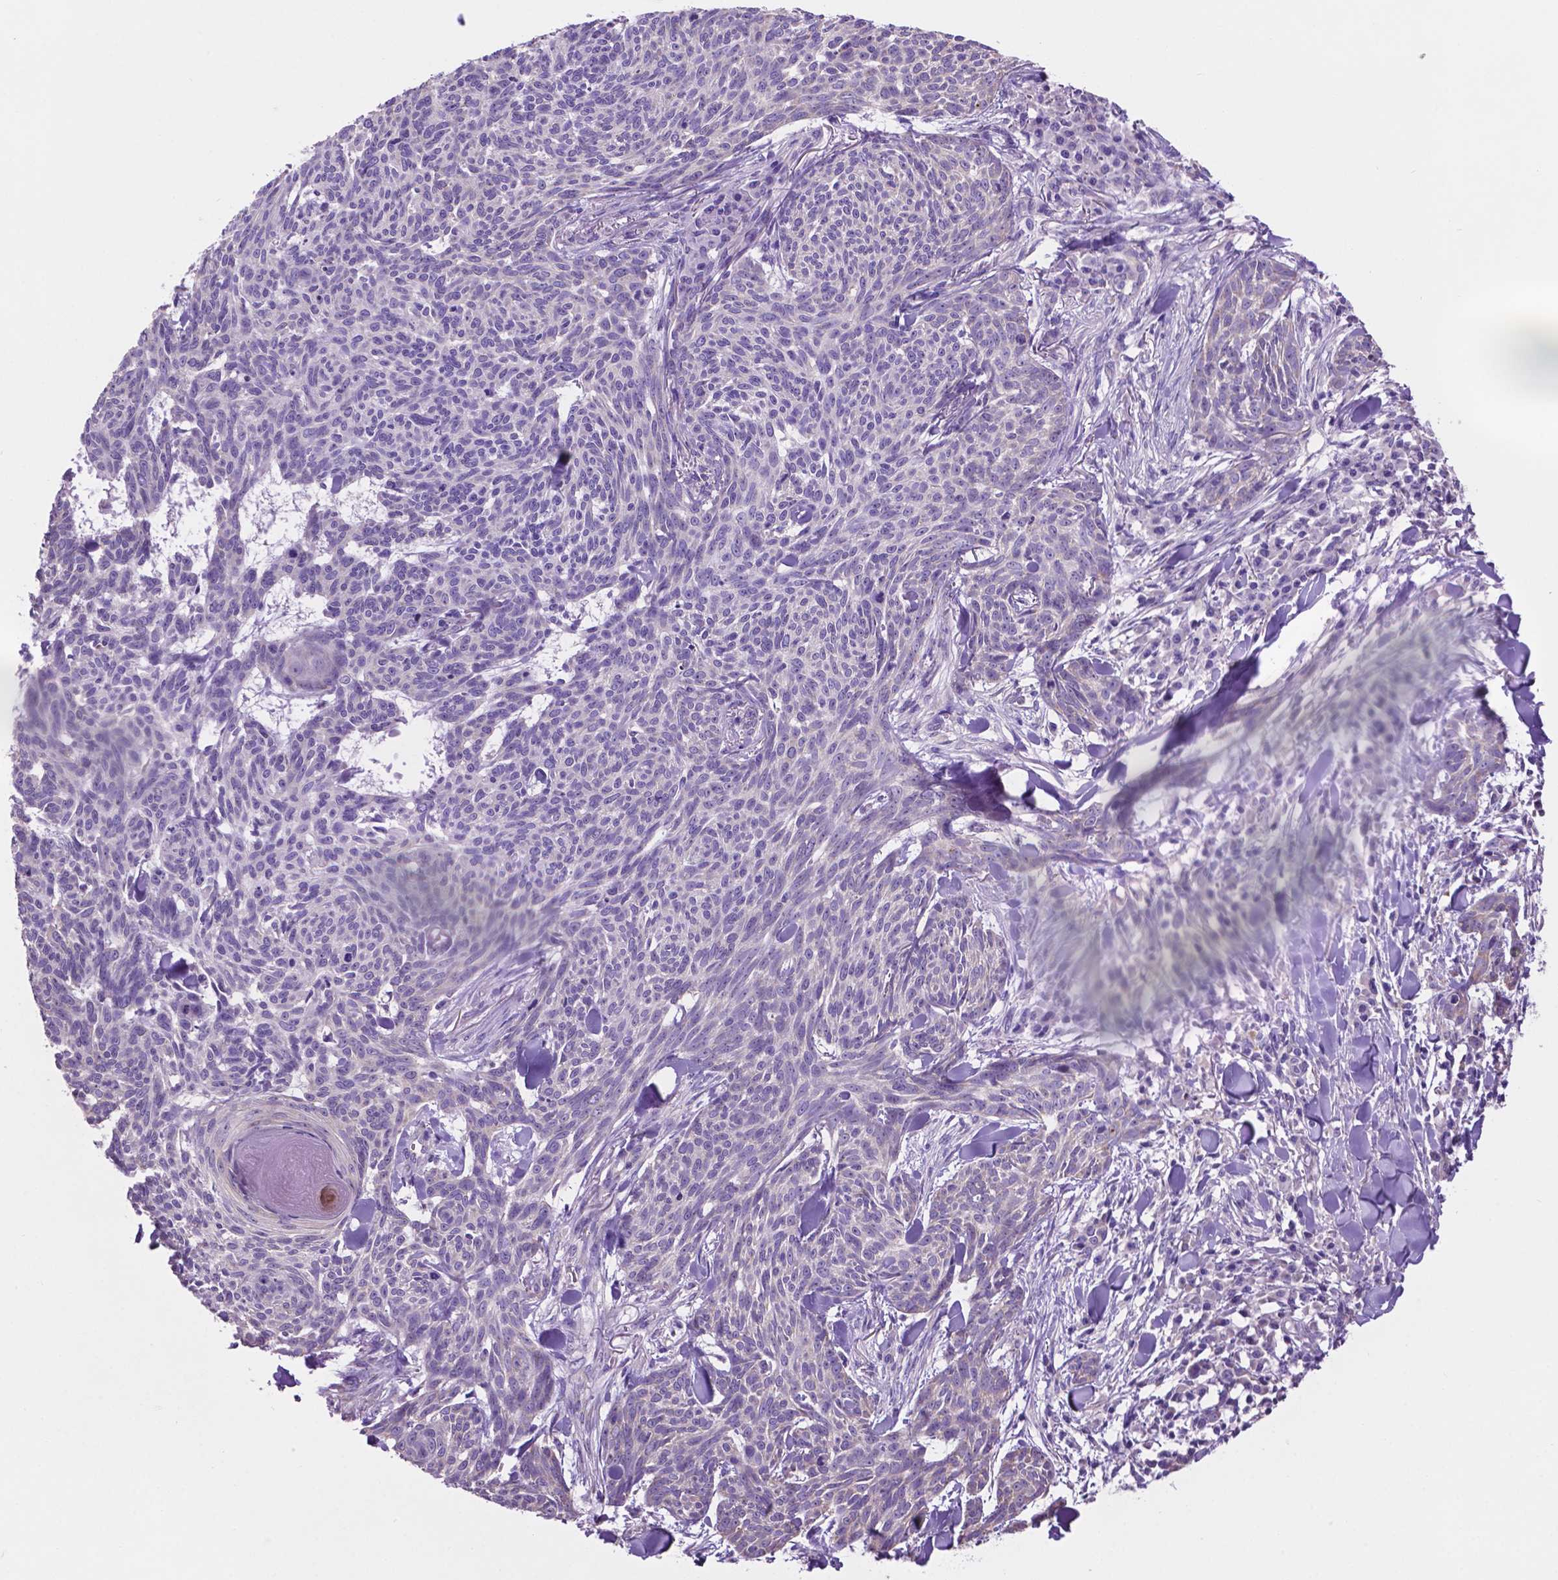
{"staining": {"intensity": "negative", "quantity": "none", "location": "none"}, "tissue": "skin cancer", "cell_type": "Tumor cells", "image_type": "cancer", "snomed": [{"axis": "morphology", "description": "Basal cell carcinoma"}, {"axis": "topography", "description": "Skin"}], "caption": "High power microscopy image of an IHC photomicrograph of skin cancer (basal cell carcinoma), revealing no significant expression in tumor cells.", "gene": "SPDYA", "patient": {"sex": "female", "age": 93}}